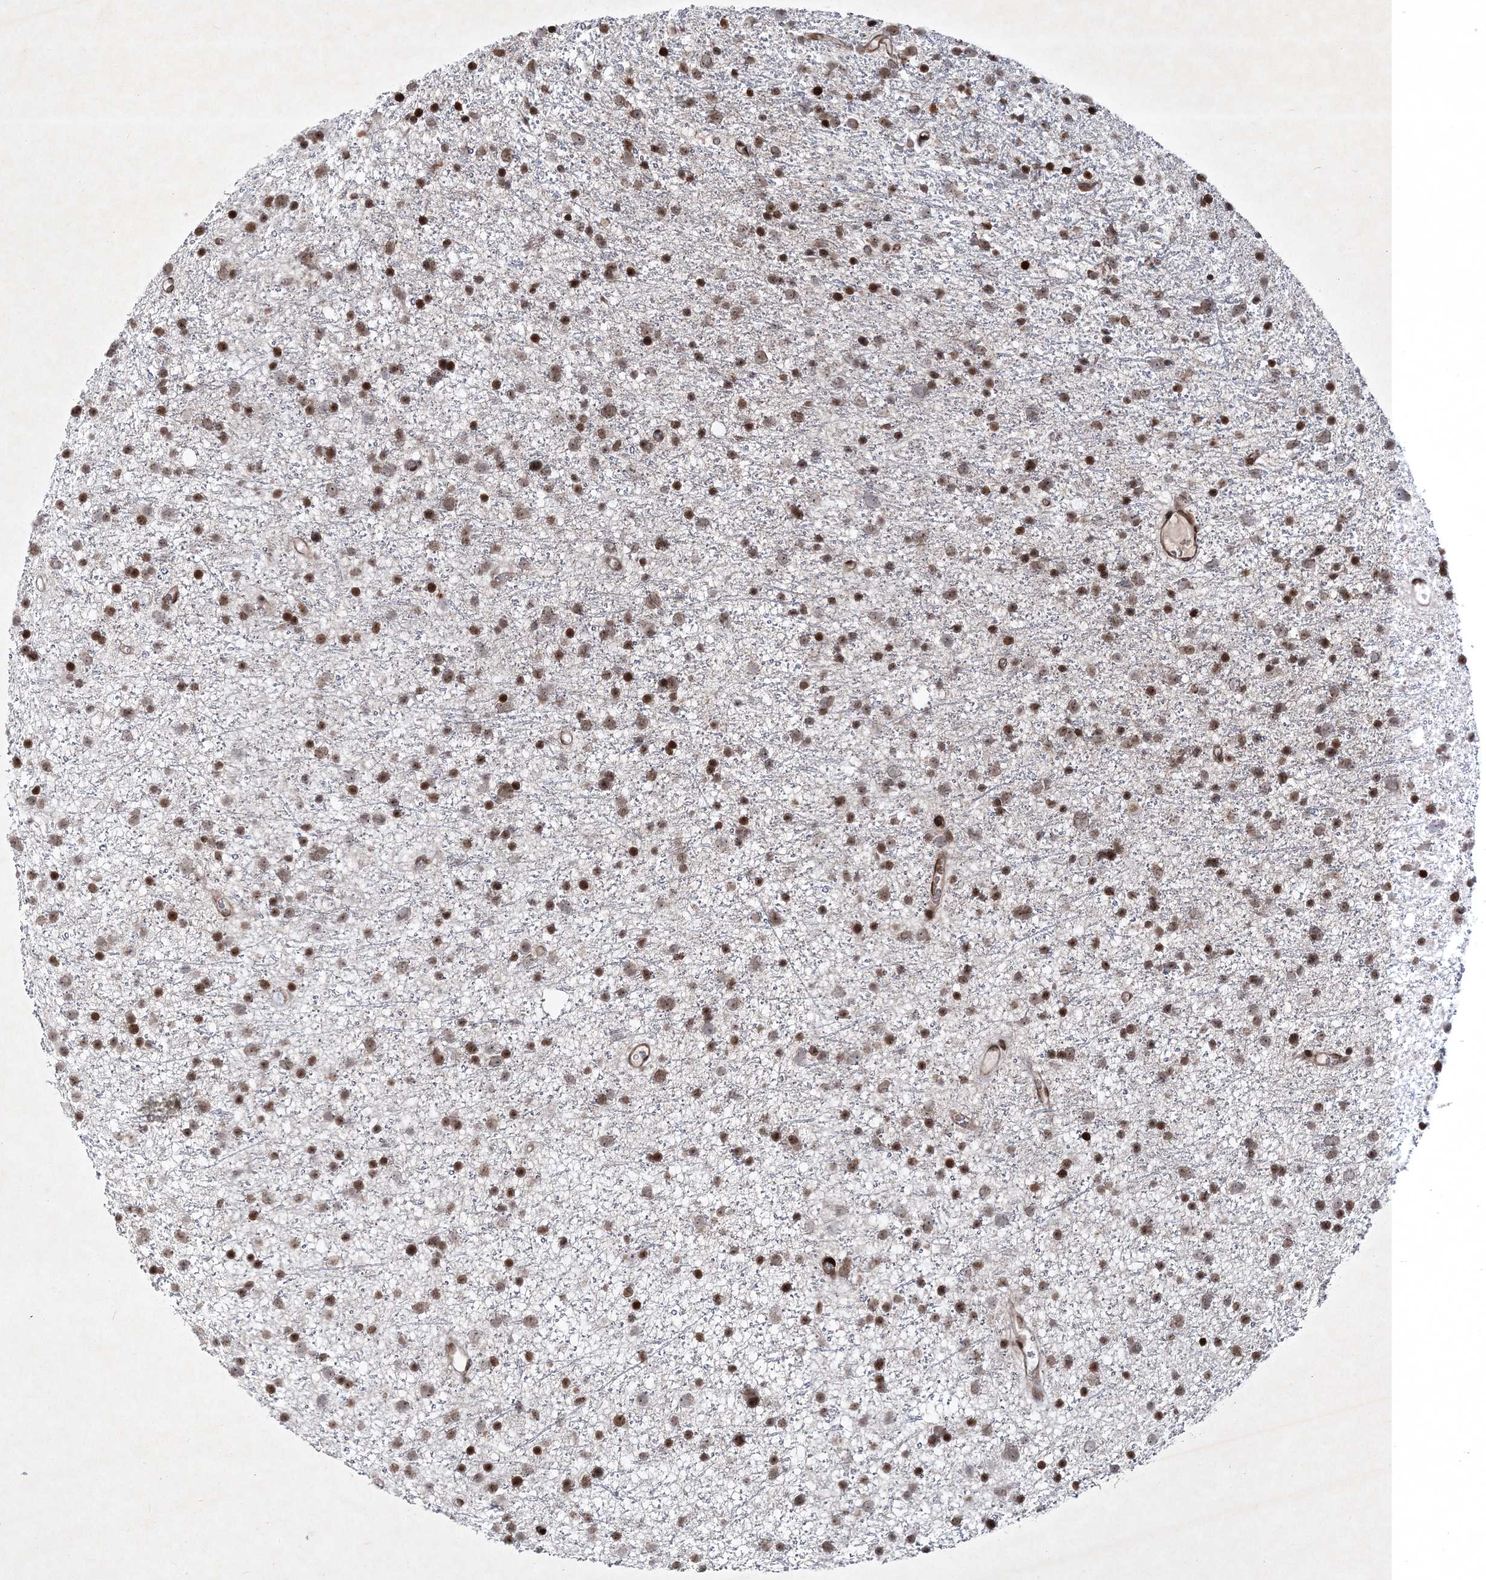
{"staining": {"intensity": "moderate", "quantity": ">75%", "location": "nuclear"}, "tissue": "glioma", "cell_type": "Tumor cells", "image_type": "cancer", "snomed": [{"axis": "morphology", "description": "Glioma, malignant, Low grade"}, {"axis": "topography", "description": "Cerebral cortex"}], "caption": "Protein analysis of low-grade glioma (malignant) tissue displays moderate nuclear positivity in approximately >75% of tumor cells. (DAB (3,3'-diaminobenzidine) IHC with brightfield microscopy, high magnification).", "gene": "SMIM29", "patient": {"sex": "female", "age": 39}}